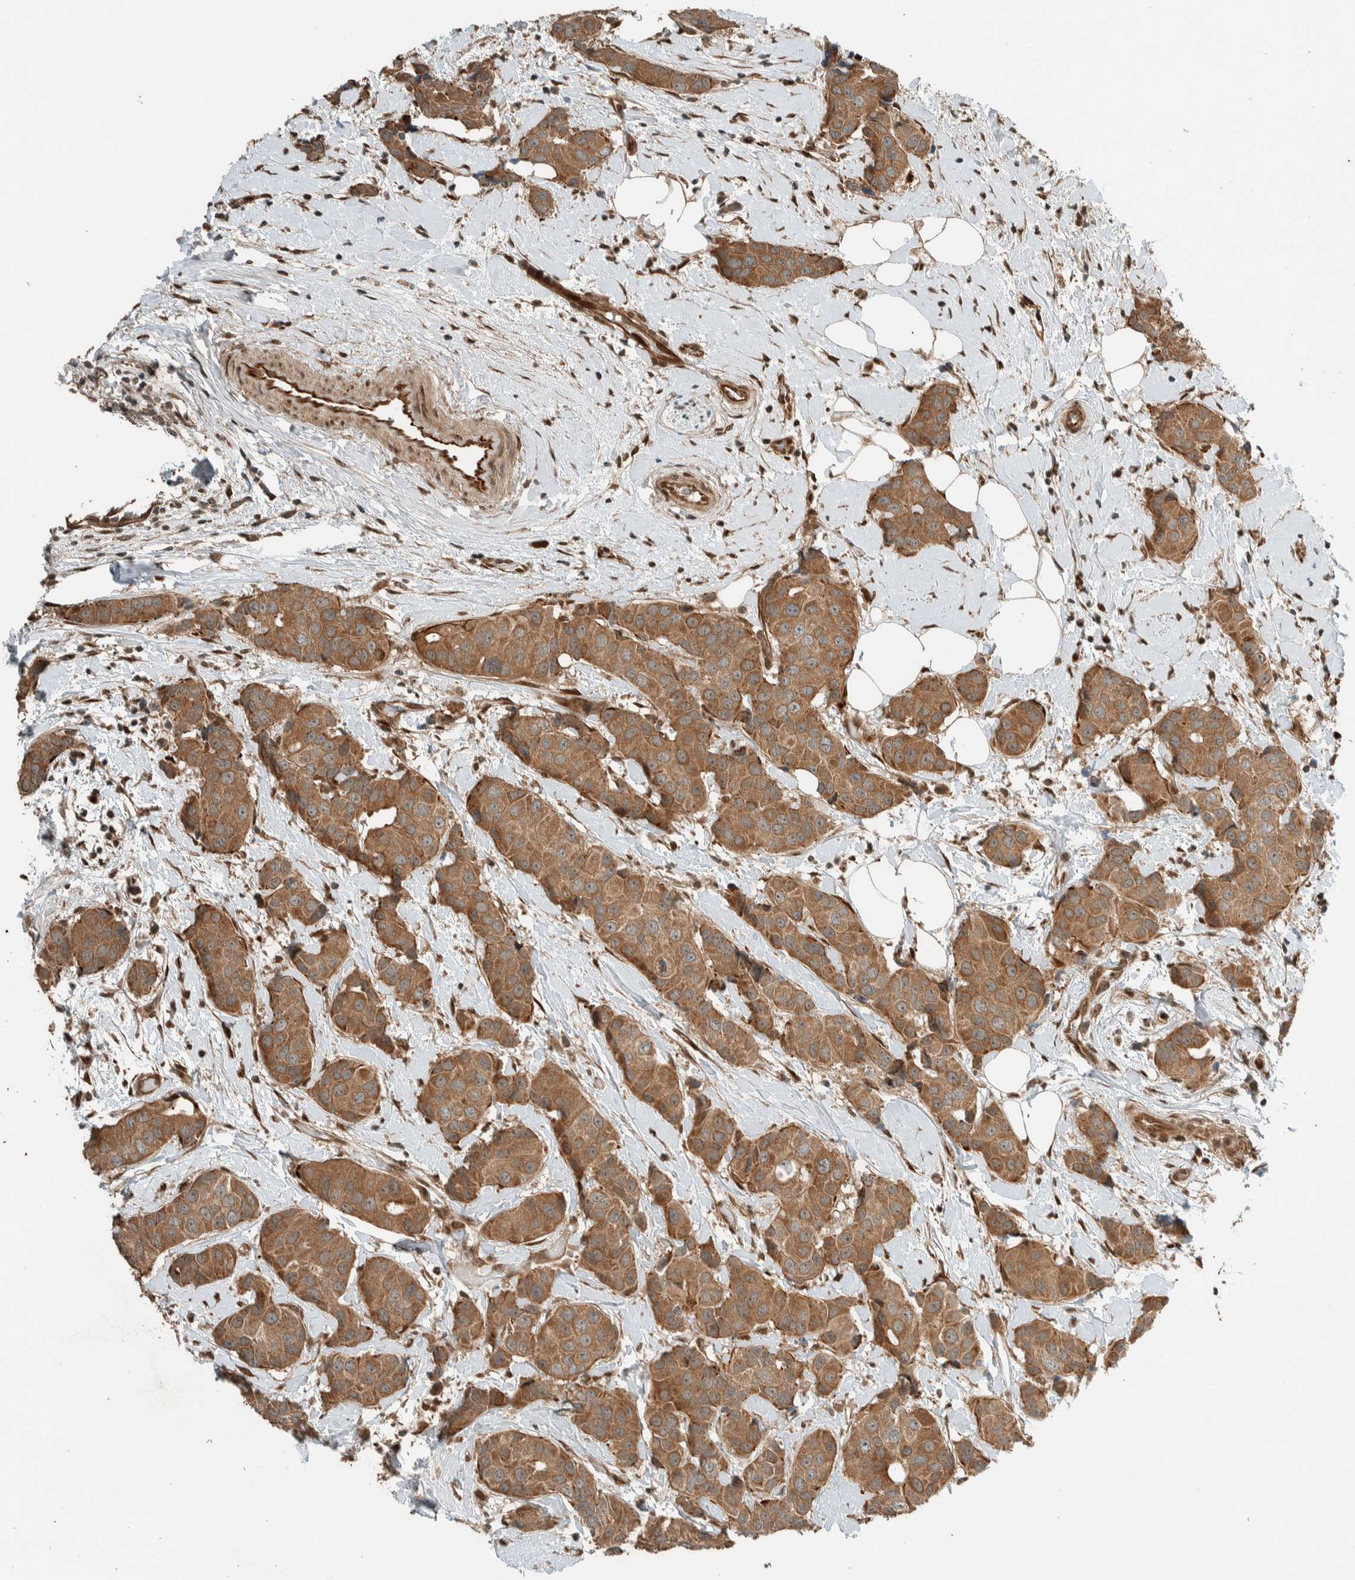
{"staining": {"intensity": "moderate", "quantity": ">75%", "location": "cytoplasmic/membranous"}, "tissue": "breast cancer", "cell_type": "Tumor cells", "image_type": "cancer", "snomed": [{"axis": "morphology", "description": "Normal tissue, NOS"}, {"axis": "morphology", "description": "Duct carcinoma"}, {"axis": "topography", "description": "Breast"}], "caption": "Tumor cells demonstrate medium levels of moderate cytoplasmic/membranous expression in approximately >75% of cells in invasive ductal carcinoma (breast). (IHC, brightfield microscopy, high magnification).", "gene": "STXBP4", "patient": {"sex": "female", "age": 39}}